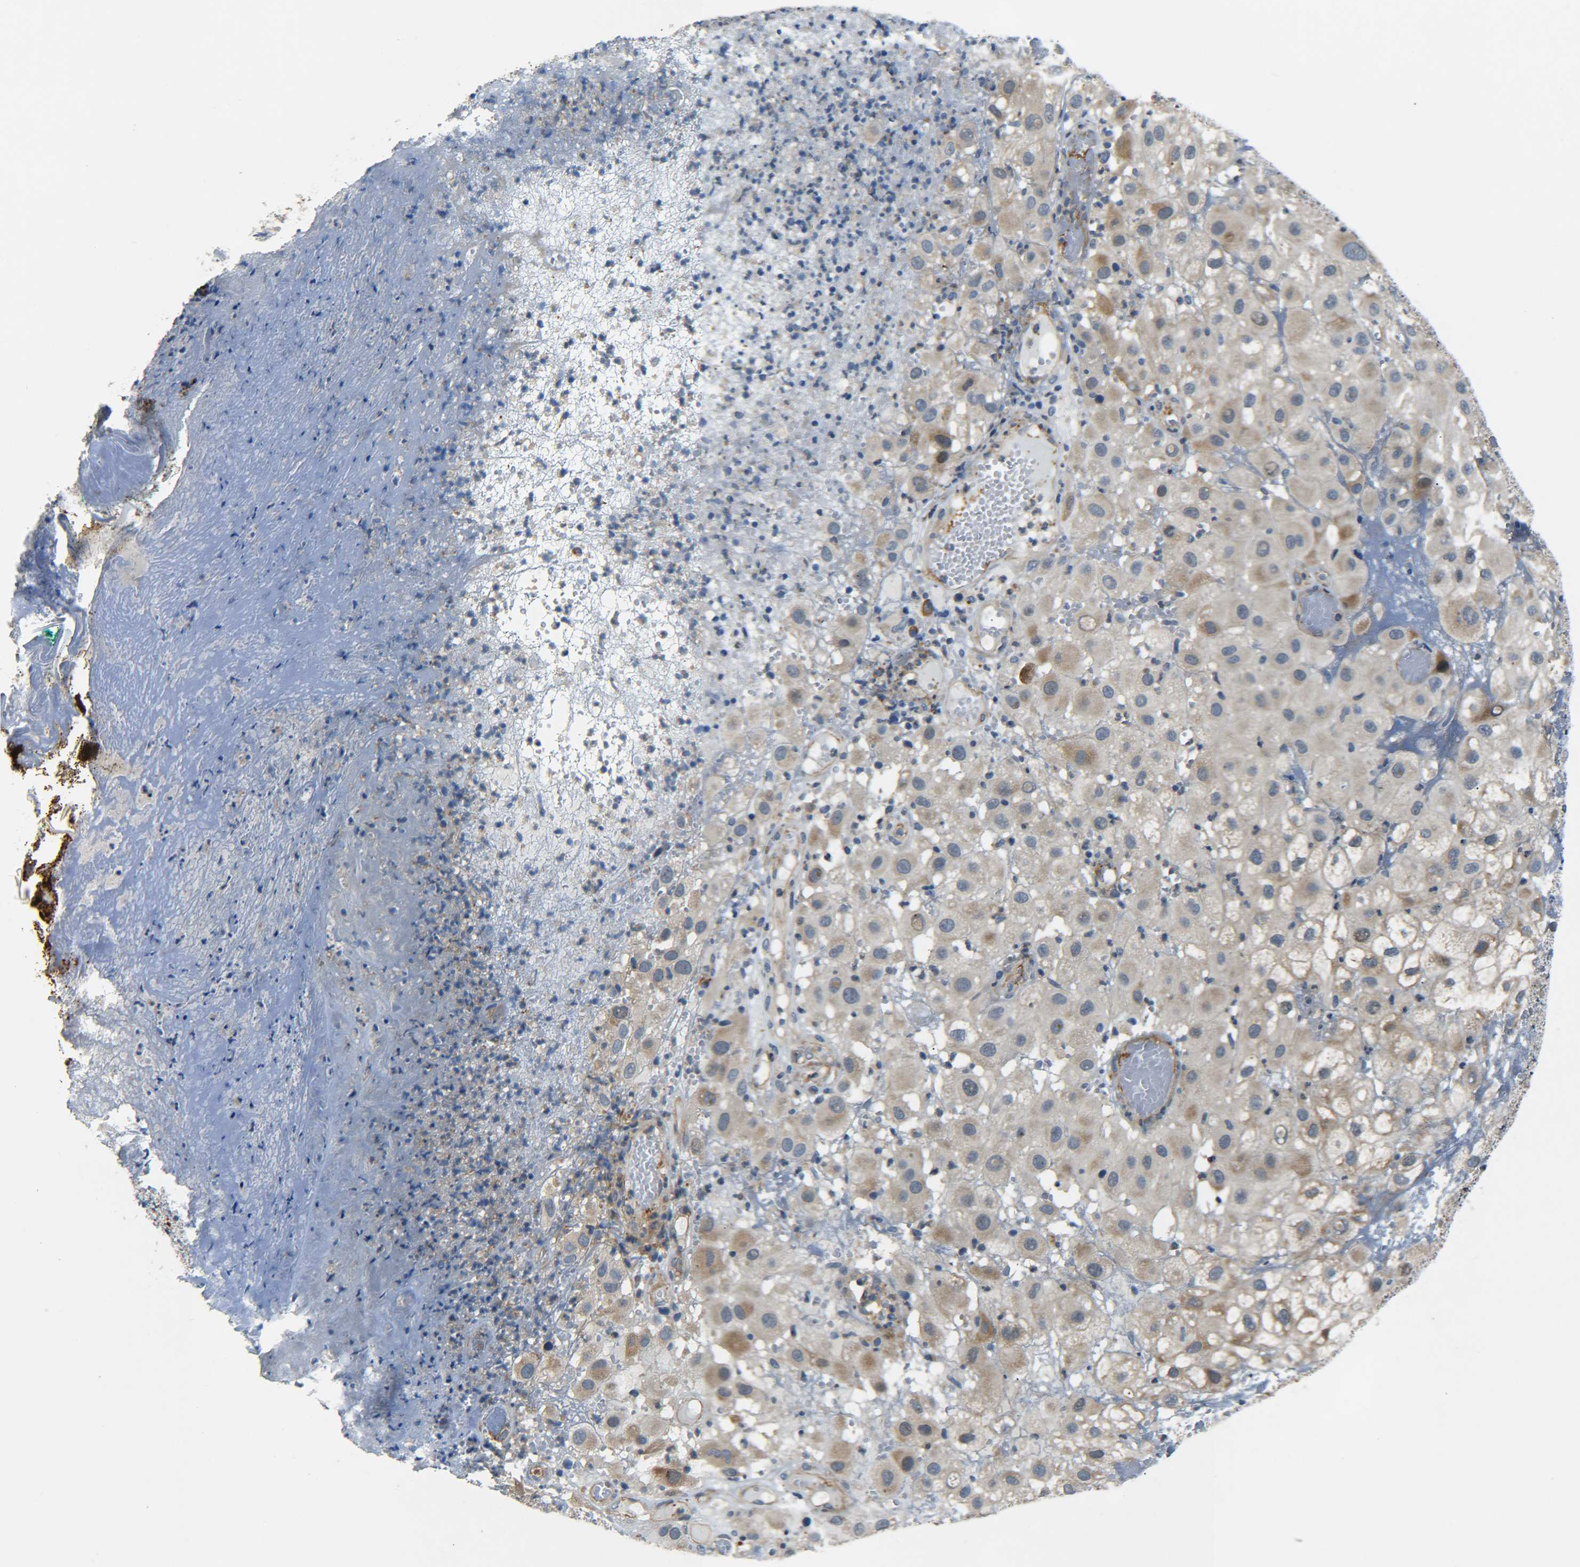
{"staining": {"intensity": "moderate", "quantity": "<25%", "location": "cytoplasmic/membranous"}, "tissue": "melanoma", "cell_type": "Tumor cells", "image_type": "cancer", "snomed": [{"axis": "morphology", "description": "Malignant melanoma, NOS"}, {"axis": "topography", "description": "Skin"}], "caption": "This histopathology image reveals melanoma stained with immunohistochemistry to label a protein in brown. The cytoplasmic/membranous of tumor cells show moderate positivity for the protein. Nuclei are counter-stained blue.", "gene": "MEIS1", "patient": {"sex": "female", "age": 81}}